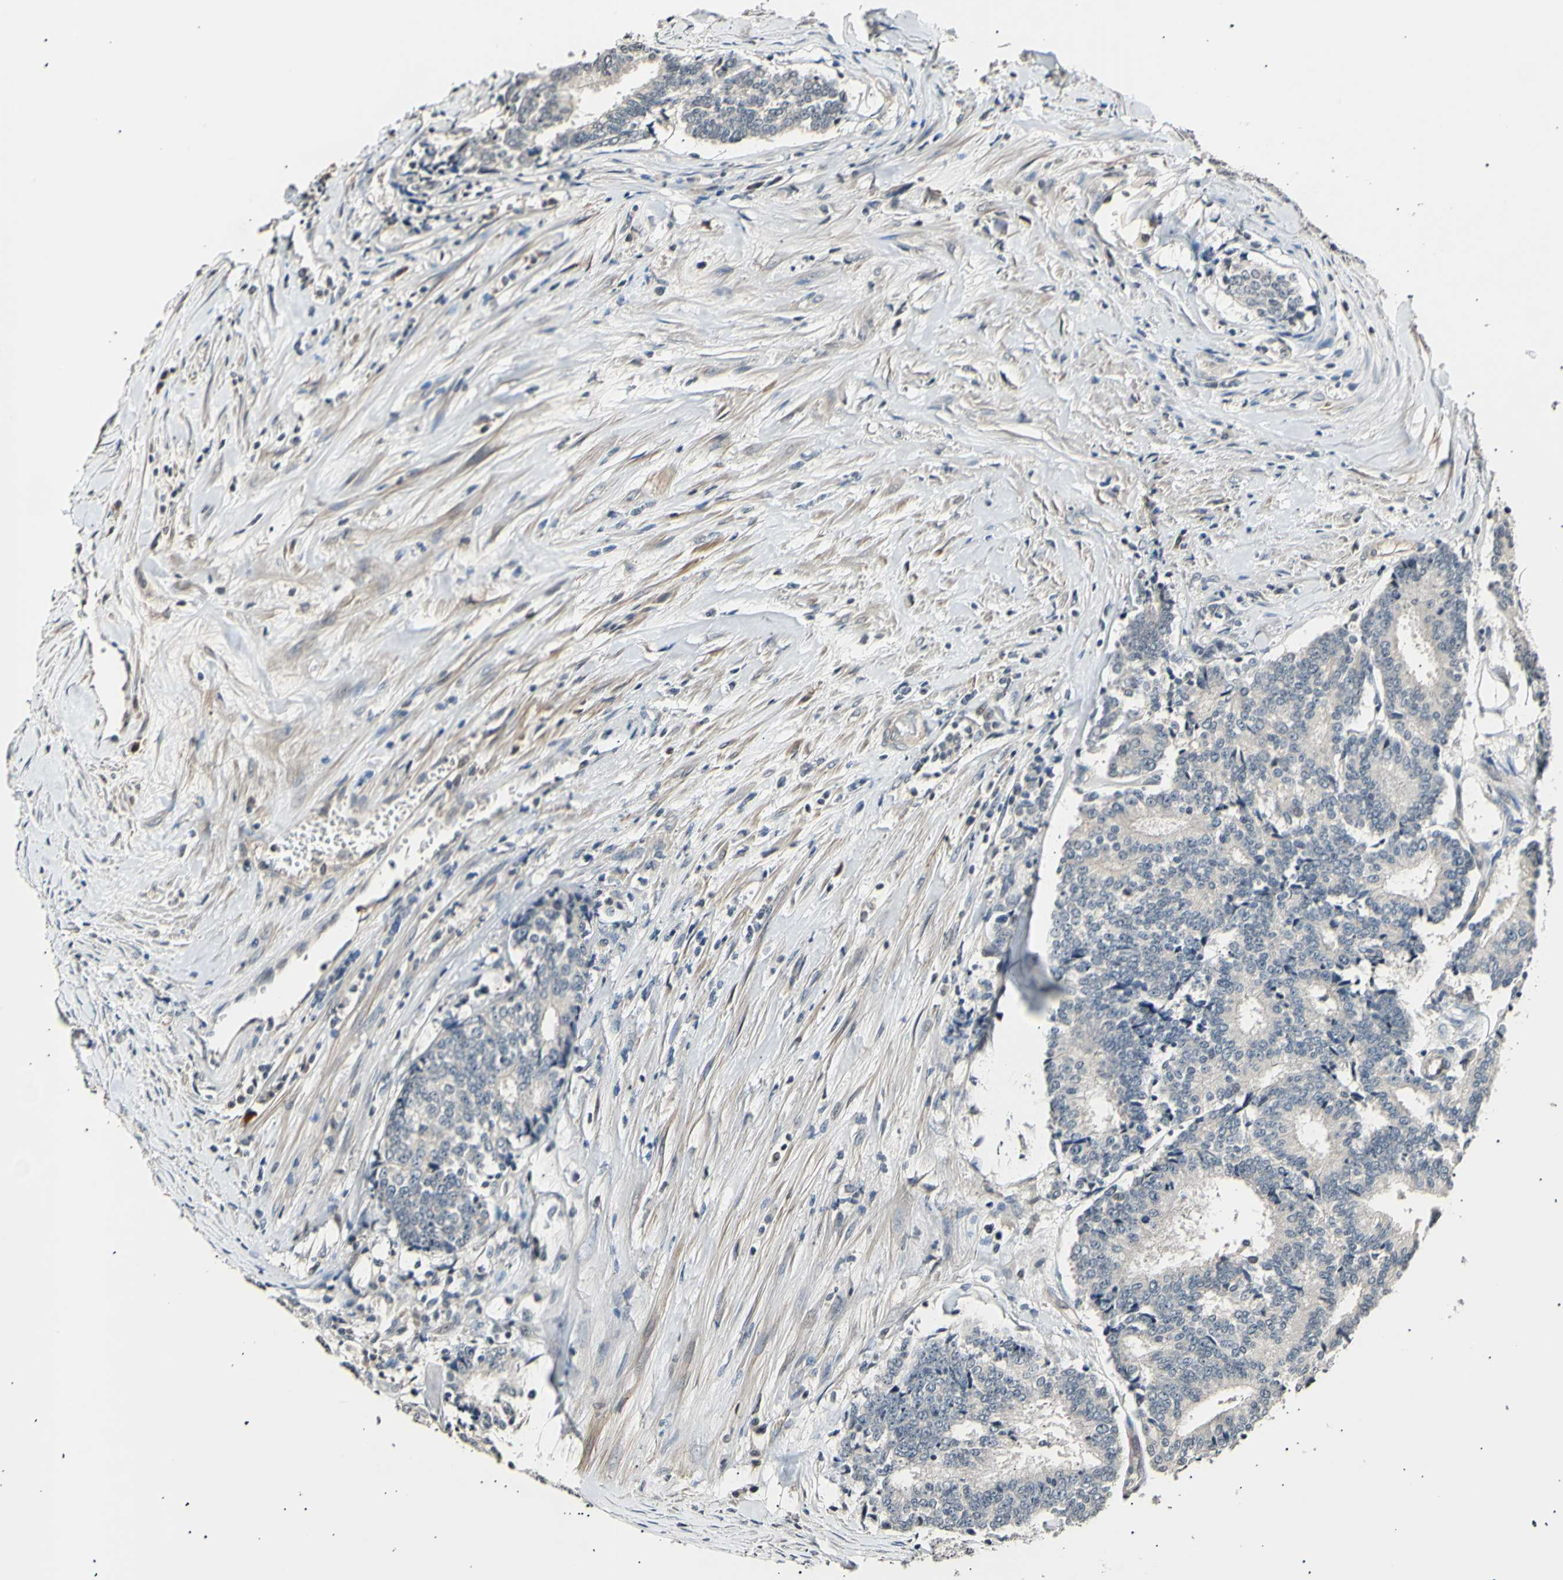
{"staining": {"intensity": "negative", "quantity": "none", "location": "none"}, "tissue": "prostate cancer", "cell_type": "Tumor cells", "image_type": "cancer", "snomed": [{"axis": "morphology", "description": "Normal tissue, NOS"}, {"axis": "morphology", "description": "Adenocarcinoma, High grade"}, {"axis": "topography", "description": "Prostate"}, {"axis": "topography", "description": "Seminal veicle"}], "caption": "Prostate adenocarcinoma (high-grade) stained for a protein using immunohistochemistry (IHC) demonstrates no staining tumor cells.", "gene": "AK1", "patient": {"sex": "male", "age": 55}}